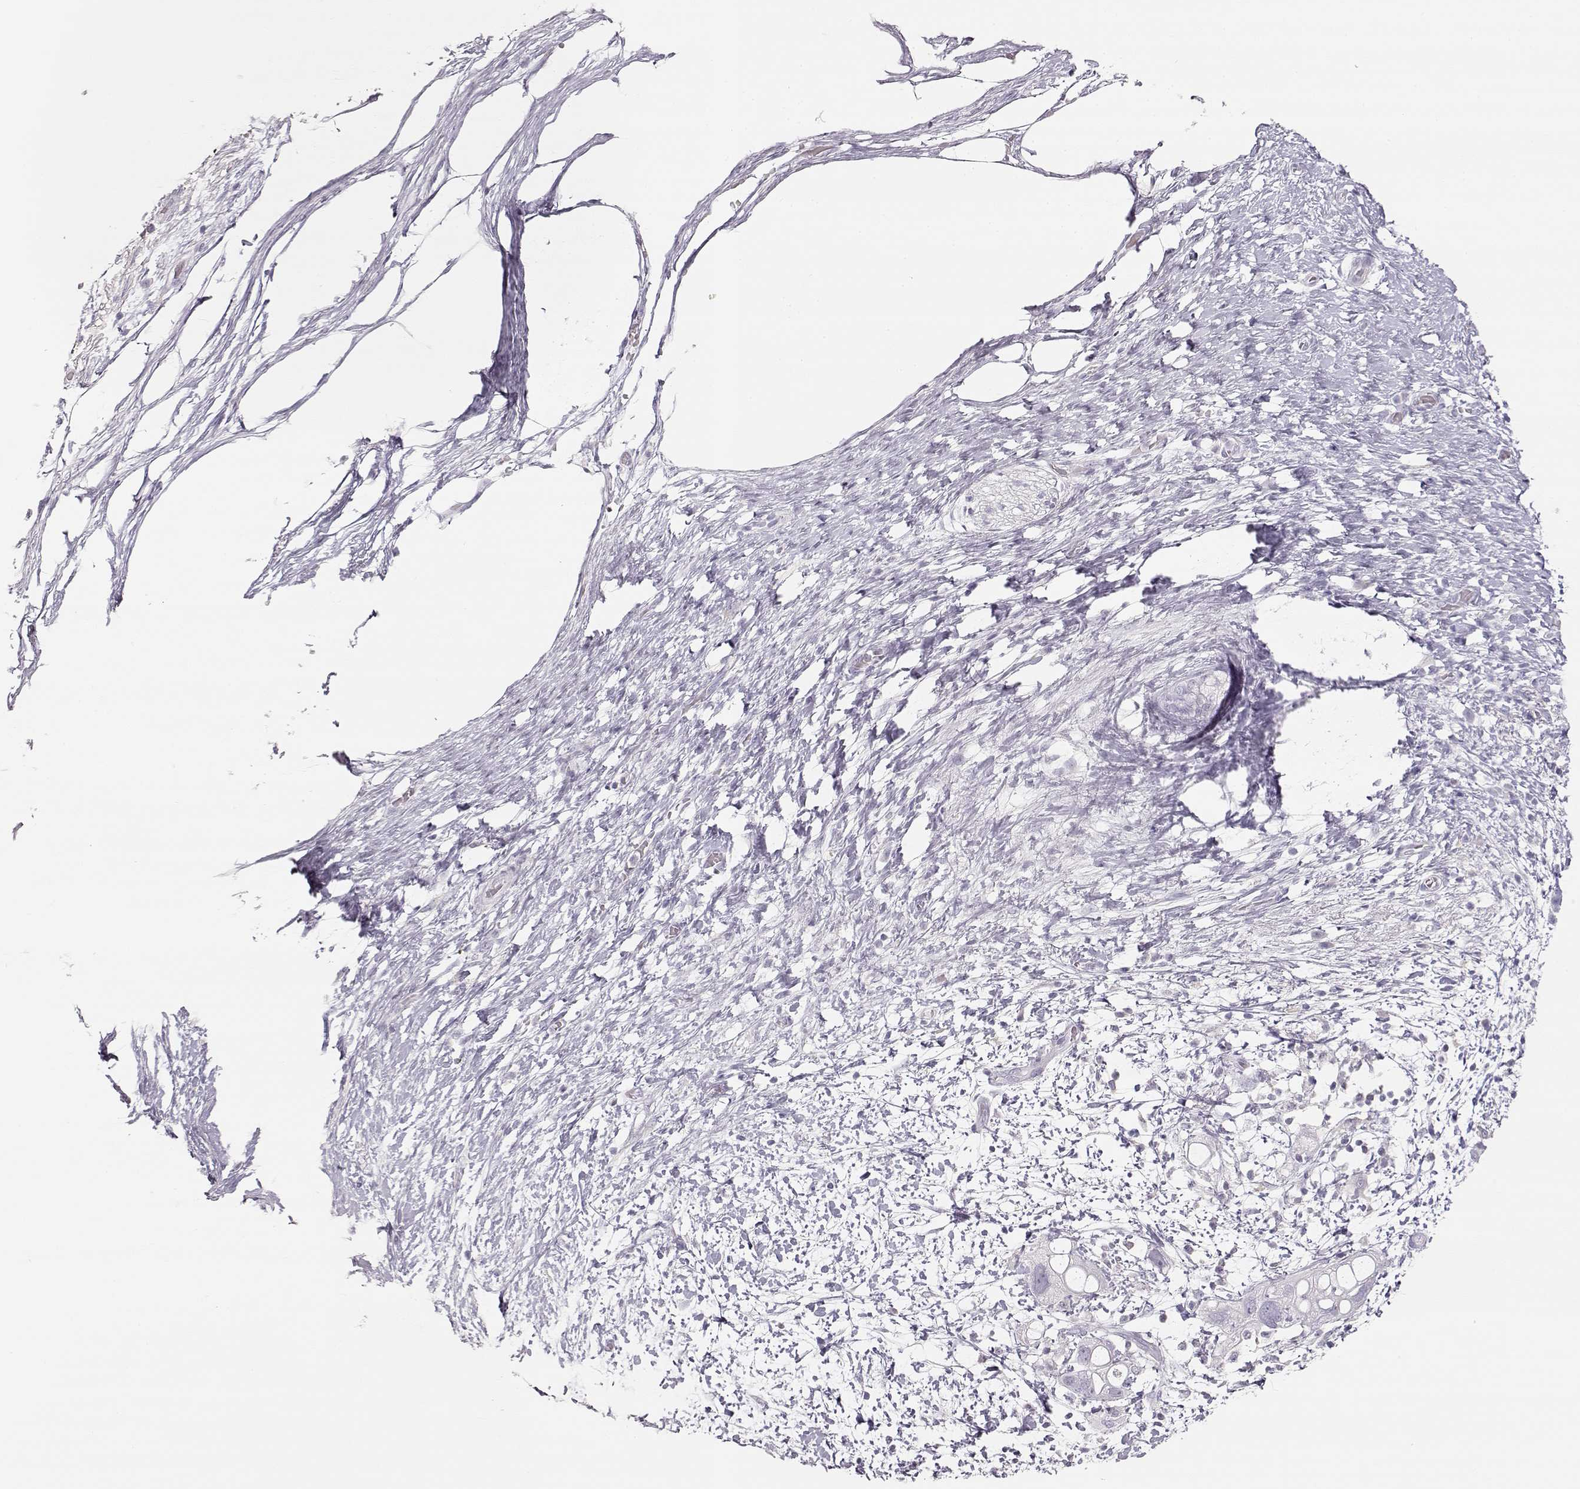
{"staining": {"intensity": "negative", "quantity": "none", "location": "none"}, "tissue": "pancreatic cancer", "cell_type": "Tumor cells", "image_type": "cancer", "snomed": [{"axis": "morphology", "description": "Adenocarcinoma, NOS"}, {"axis": "topography", "description": "Pancreas"}], "caption": "IHC of human pancreatic cancer (adenocarcinoma) reveals no positivity in tumor cells.", "gene": "LEPR", "patient": {"sex": "female", "age": 72}}